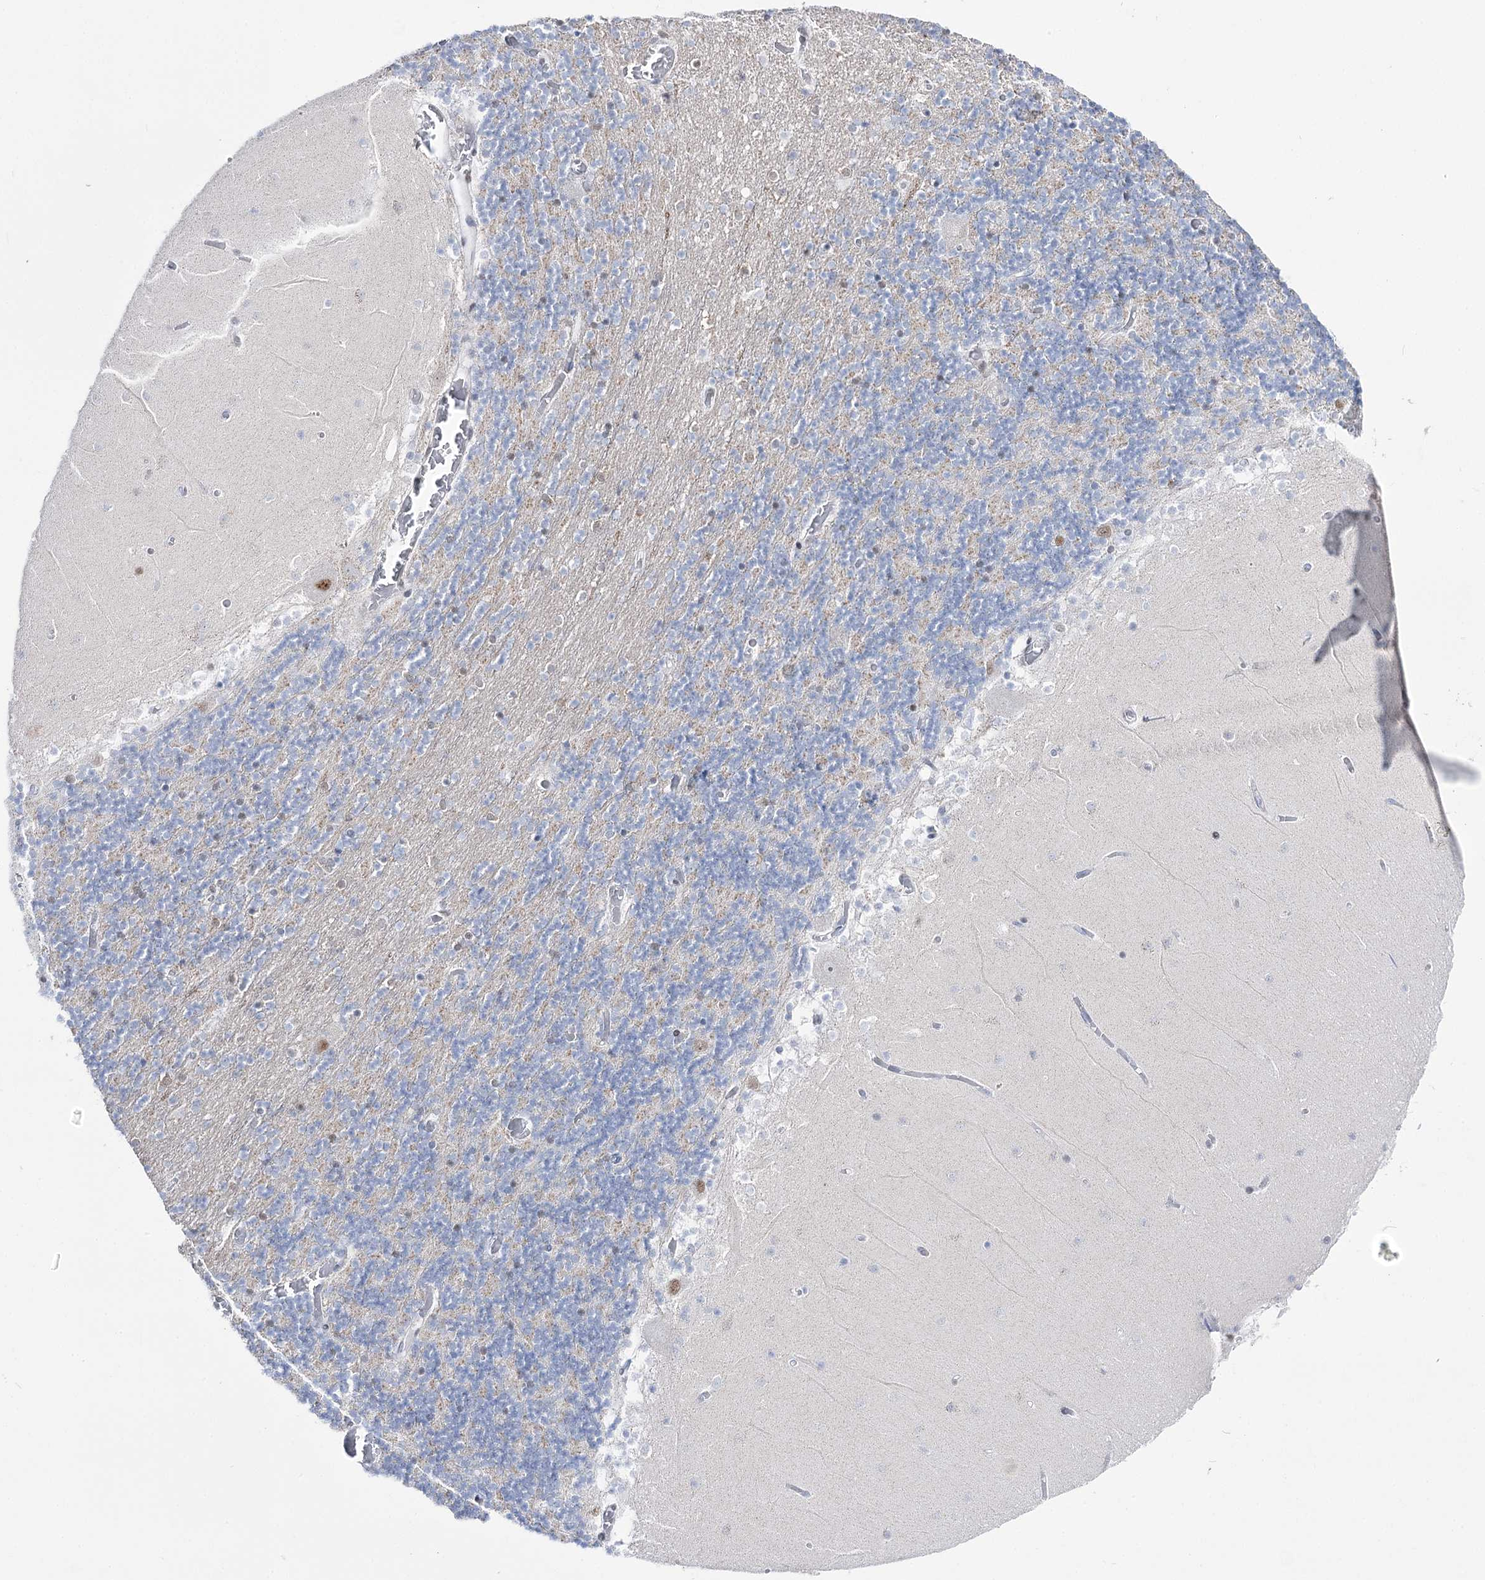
{"staining": {"intensity": "negative", "quantity": "none", "location": "none"}, "tissue": "cerebellum", "cell_type": "Cells in granular layer", "image_type": "normal", "snomed": [{"axis": "morphology", "description": "Normal tissue, NOS"}, {"axis": "topography", "description": "Cerebellum"}], "caption": "High power microscopy image of an IHC photomicrograph of benign cerebellum, revealing no significant staining in cells in granular layer. The staining was performed using DAB (3,3'-diaminobenzidine) to visualize the protein expression in brown, while the nuclei were stained in blue with hematoxylin (Magnification: 20x).", "gene": "RBM15B", "patient": {"sex": "female", "age": 28}}